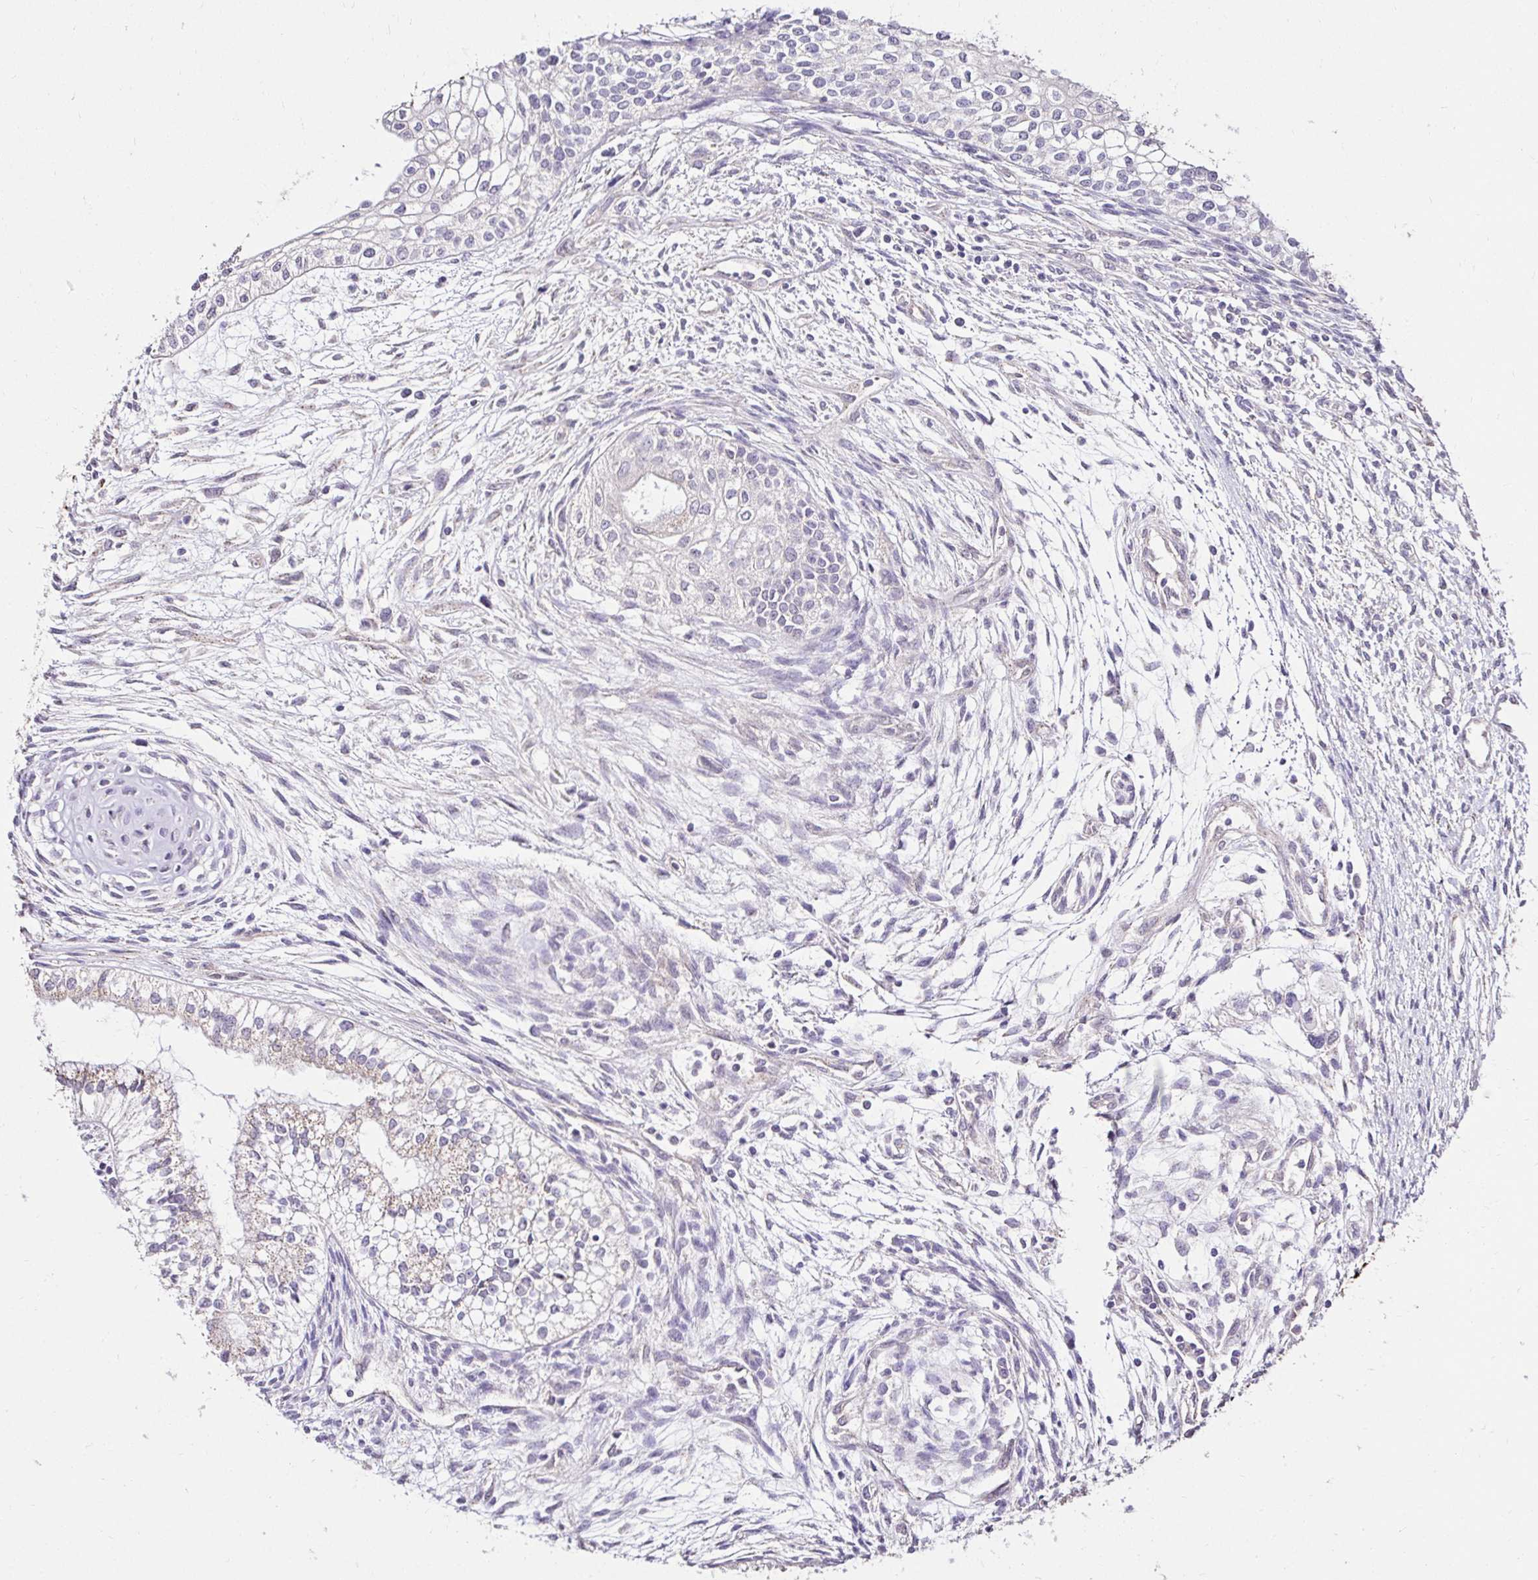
{"staining": {"intensity": "weak", "quantity": "<25%", "location": "cytoplasmic/membranous"}, "tissue": "testis cancer", "cell_type": "Tumor cells", "image_type": "cancer", "snomed": [{"axis": "morphology", "description": "Carcinoma, Embryonal, NOS"}, {"axis": "topography", "description": "Testis"}], "caption": "Immunohistochemistry (IHC) photomicrograph of human testis cancer (embryonal carcinoma) stained for a protein (brown), which exhibits no positivity in tumor cells. (DAB immunohistochemistry, high magnification).", "gene": "KIAA1210", "patient": {"sex": "male", "age": 37}}